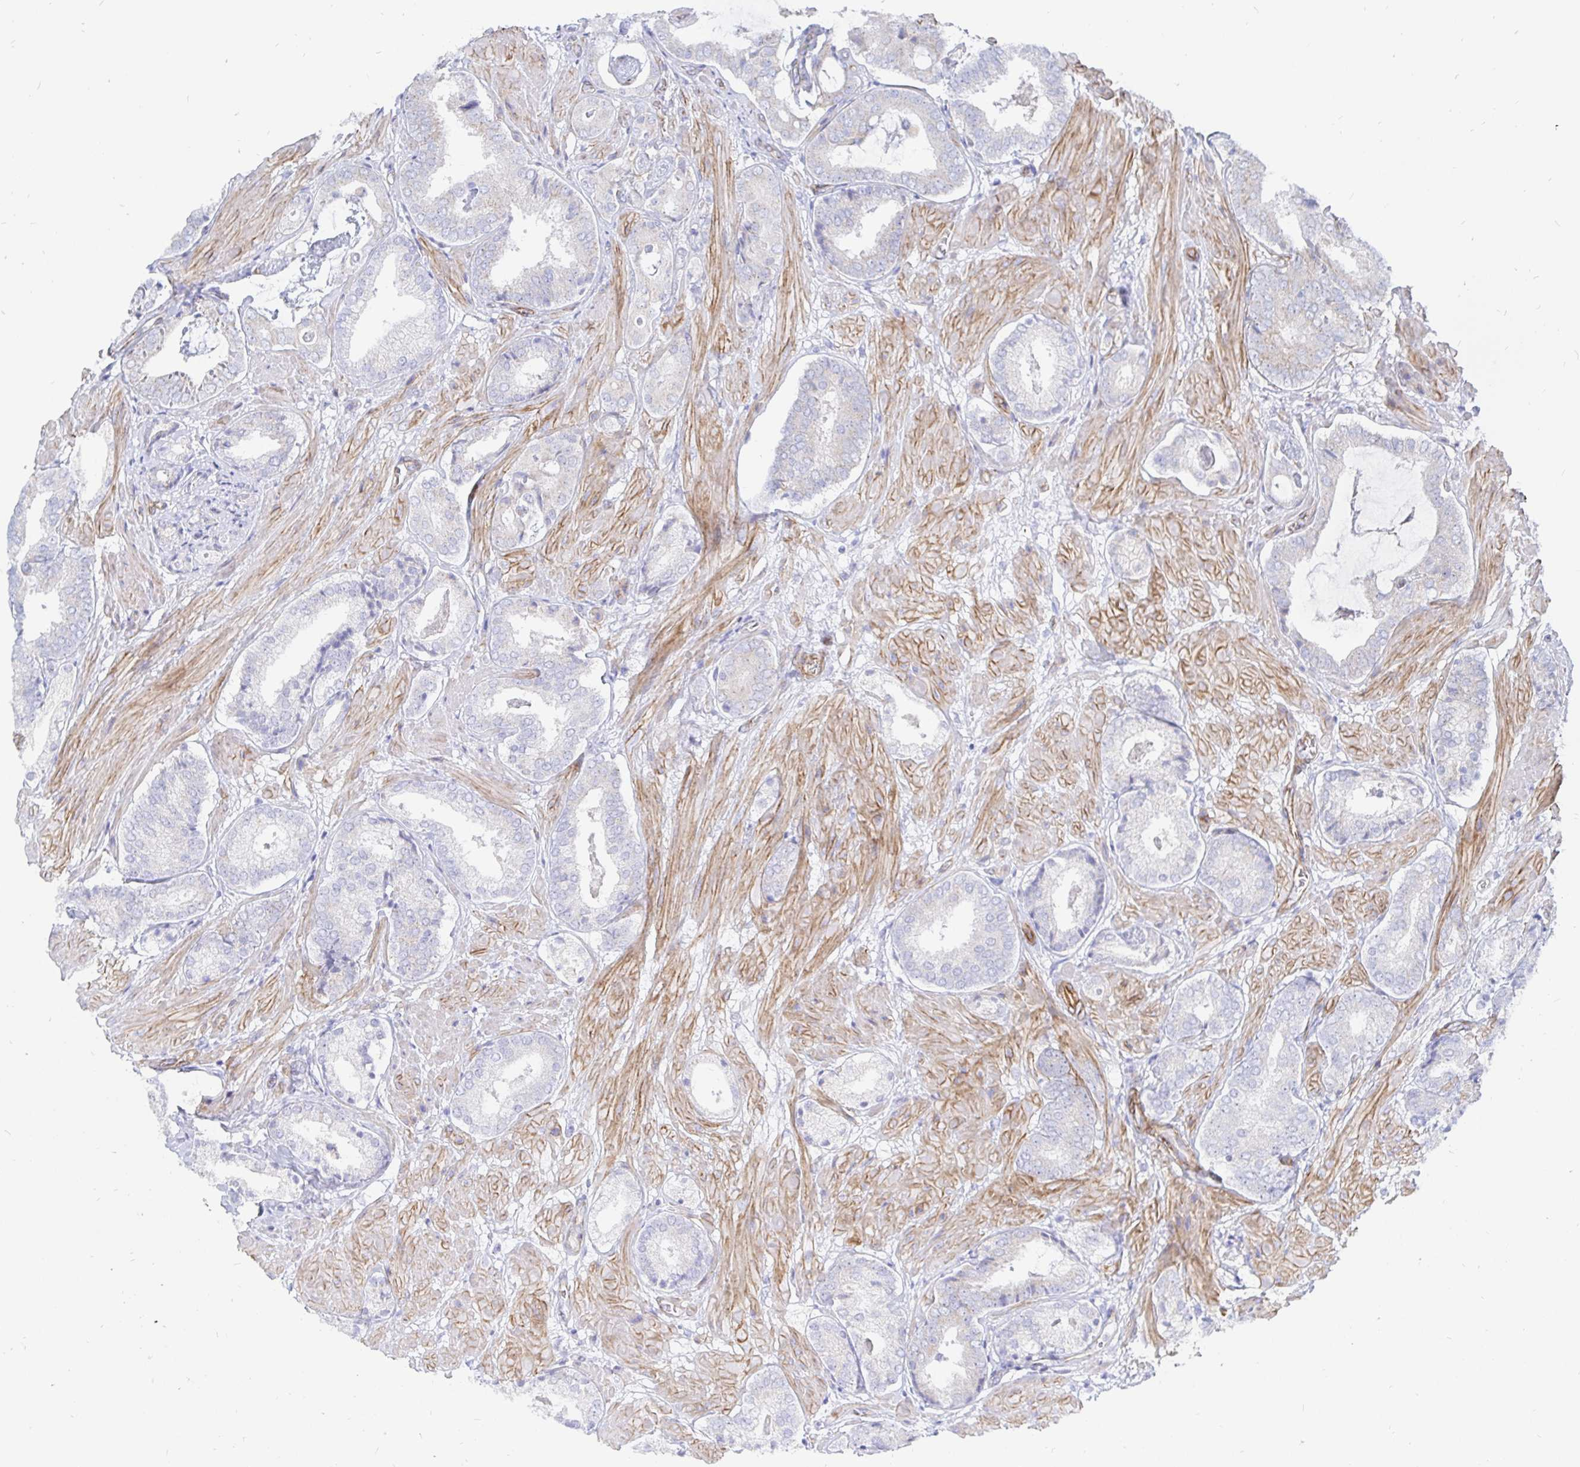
{"staining": {"intensity": "negative", "quantity": "none", "location": "none"}, "tissue": "prostate cancer", "cell_type": "Tumor cells", "image_type": "cancer", "snomed": [{"axis": "morphology", "description": "Adenocarcinoma, High grade"}, {"axis": "topography", "description": "Prostate"}], "caption": "IHC histopathology image of neoplastic tissue: human prostate cancer (high-grade adenocarcinoma) stained with DAB (3,3'-diaminobenzidine) displays no significant protein staining in tumor cells.", "gene": "COX16", "patient": {"sex": "male", "age": 56}}